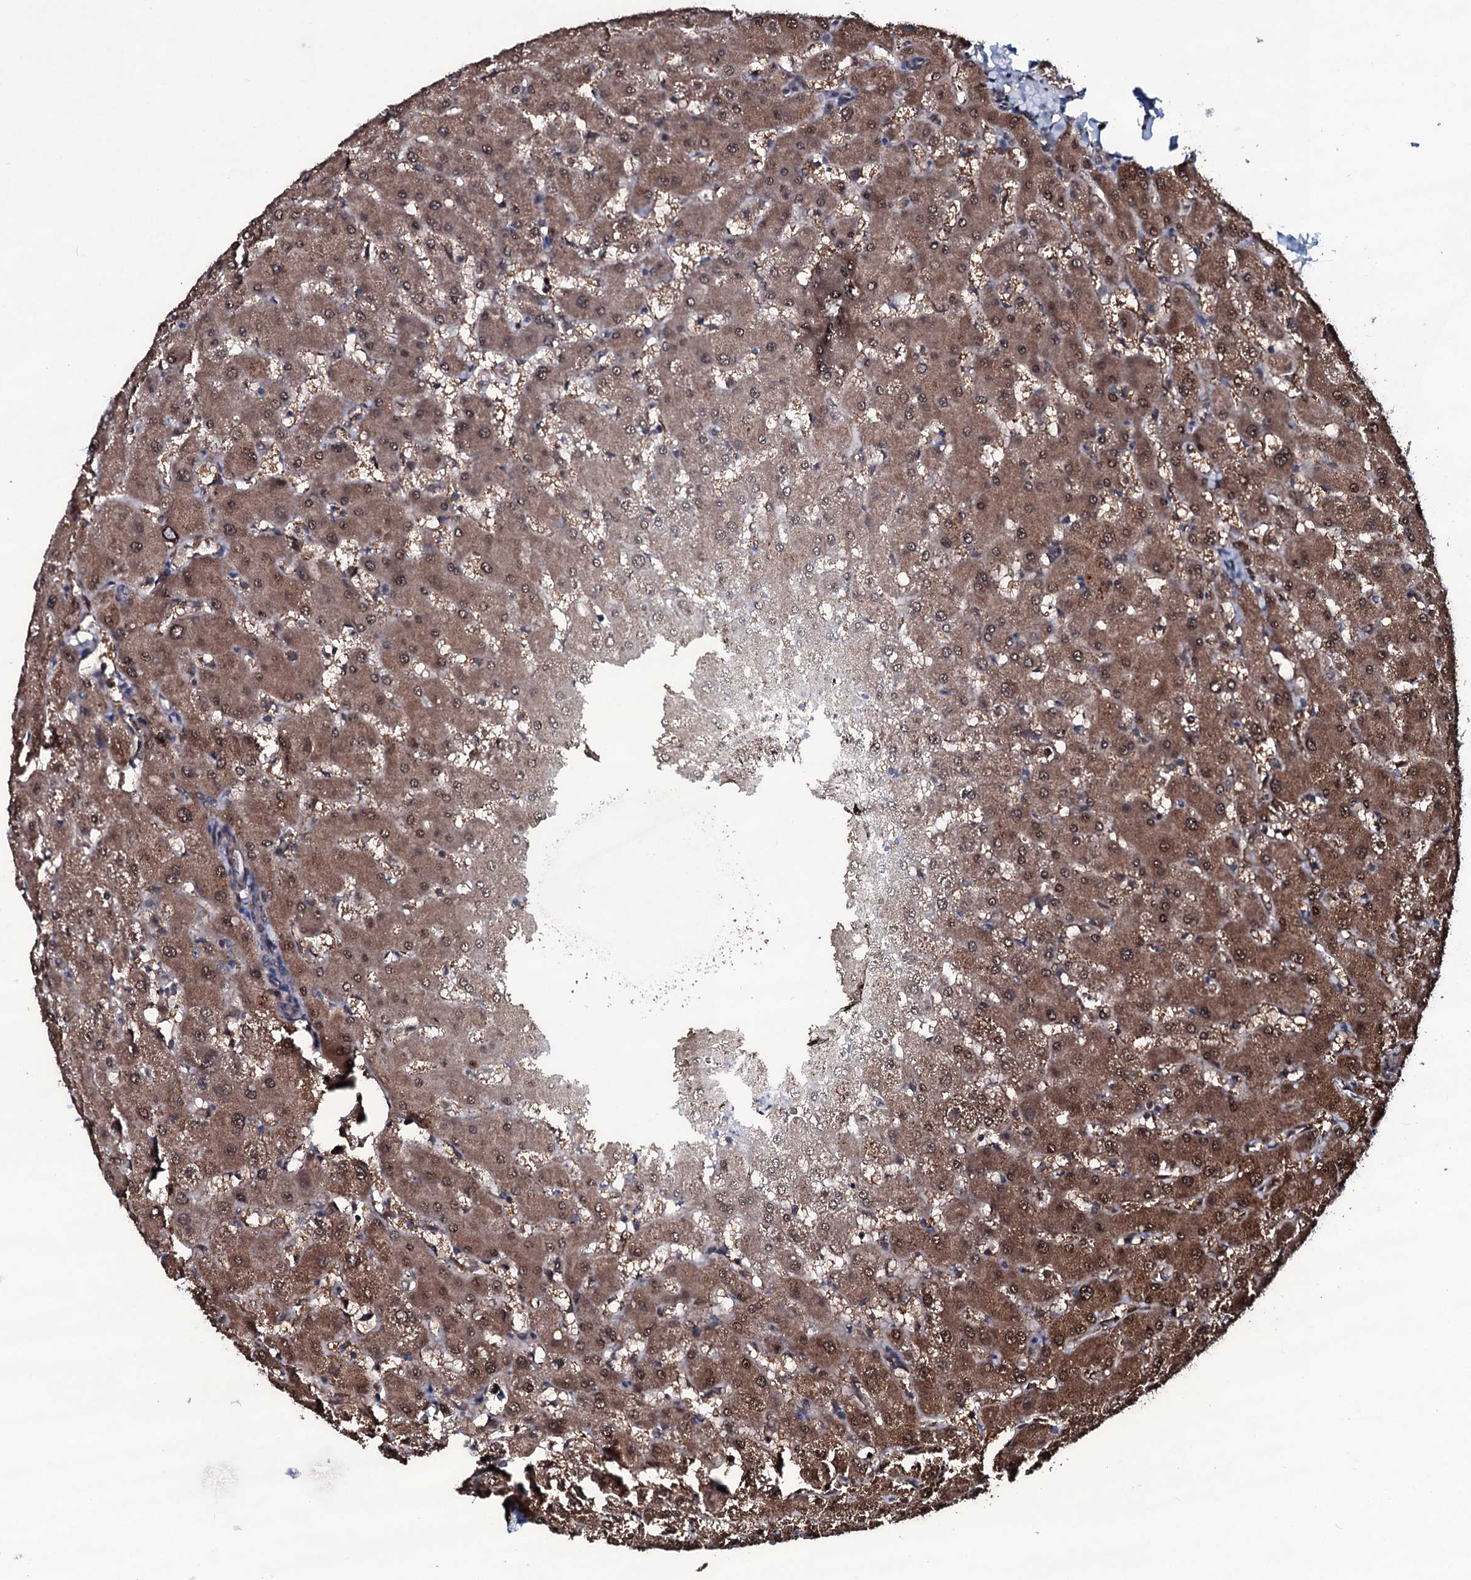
{"staining": {"intensity": "moderate", "quantity": ">75%", "location": "cytoplasmic/membranous"}, "tissue": "liver", "cell_type": "Cholangiocytes", "image_type": "normal", "snomed": [{"axis": "morphology", "description": "Normal tissue, NOS"}, {"axis": "topography", "description": "Liver"}], "caption": "IHC image of normal liver: liver stained using immunohistochemistry (IHC) displays medium levels of moderate protein expression localized specifically in the cytoplasmic/membranous of cholangiocytes, appearing as a cytoplasmic/membranous brown color.", "gene": "OGFOD2", "patient": {"sex": "female", "age": 63}}